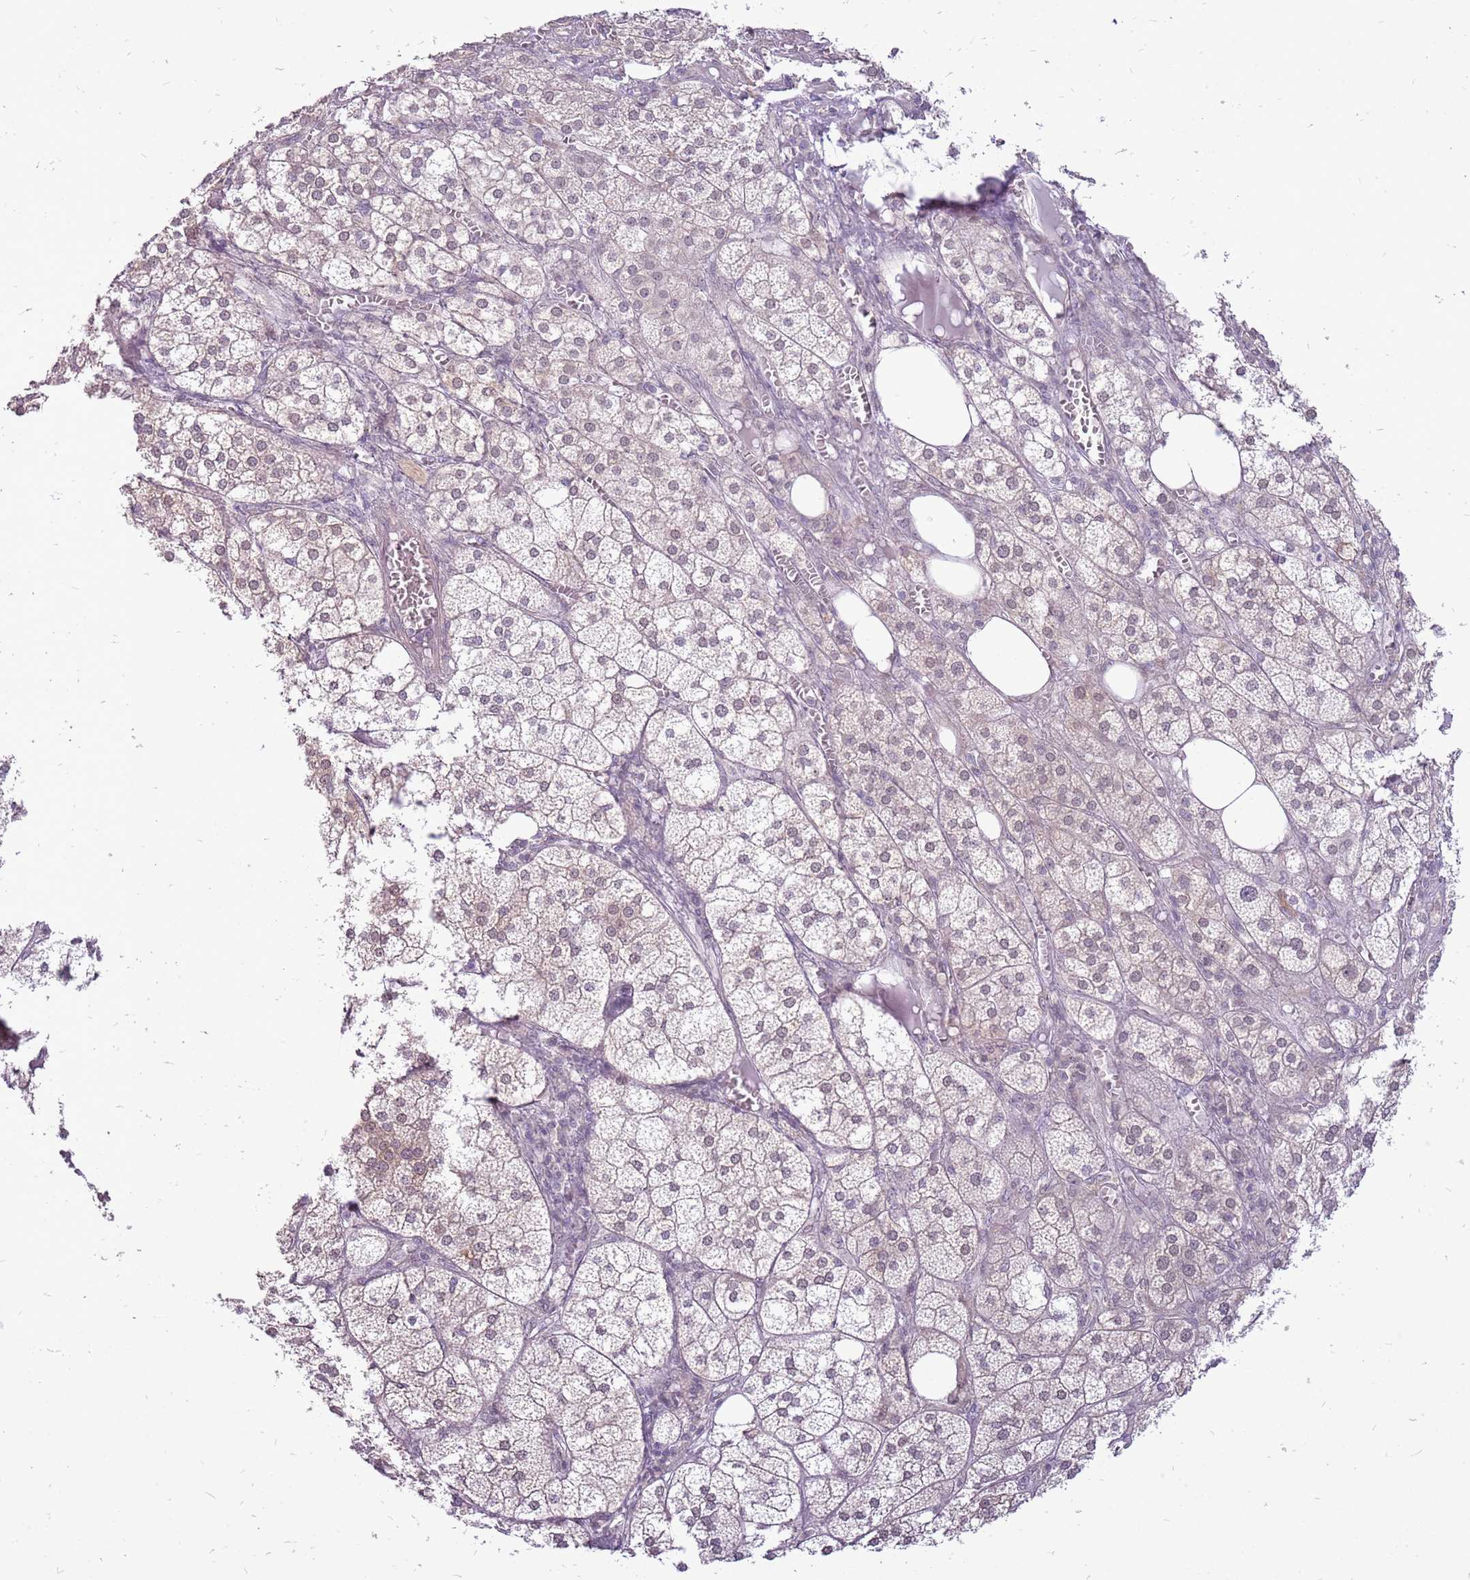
{"staining": {"intensity": "weak", "quantity": "<25%", "location": "cytoplasmic/membranous"}, "tissue": "adrenal gland", "cell_type": "Glandular cells", "image_type": "normal", "snomed": [{"axis": "morphology", "description": "Normal tissue, NOS"}, {"axis": "topography", "description": "Adrenal gland"}], "caption": "This is an IHC histopathology image of unremarkable human adrenal gland. There is no staining in glandular cells.", "gene": "UGGT2", "patient": {"sex": "female", "age": 61}}